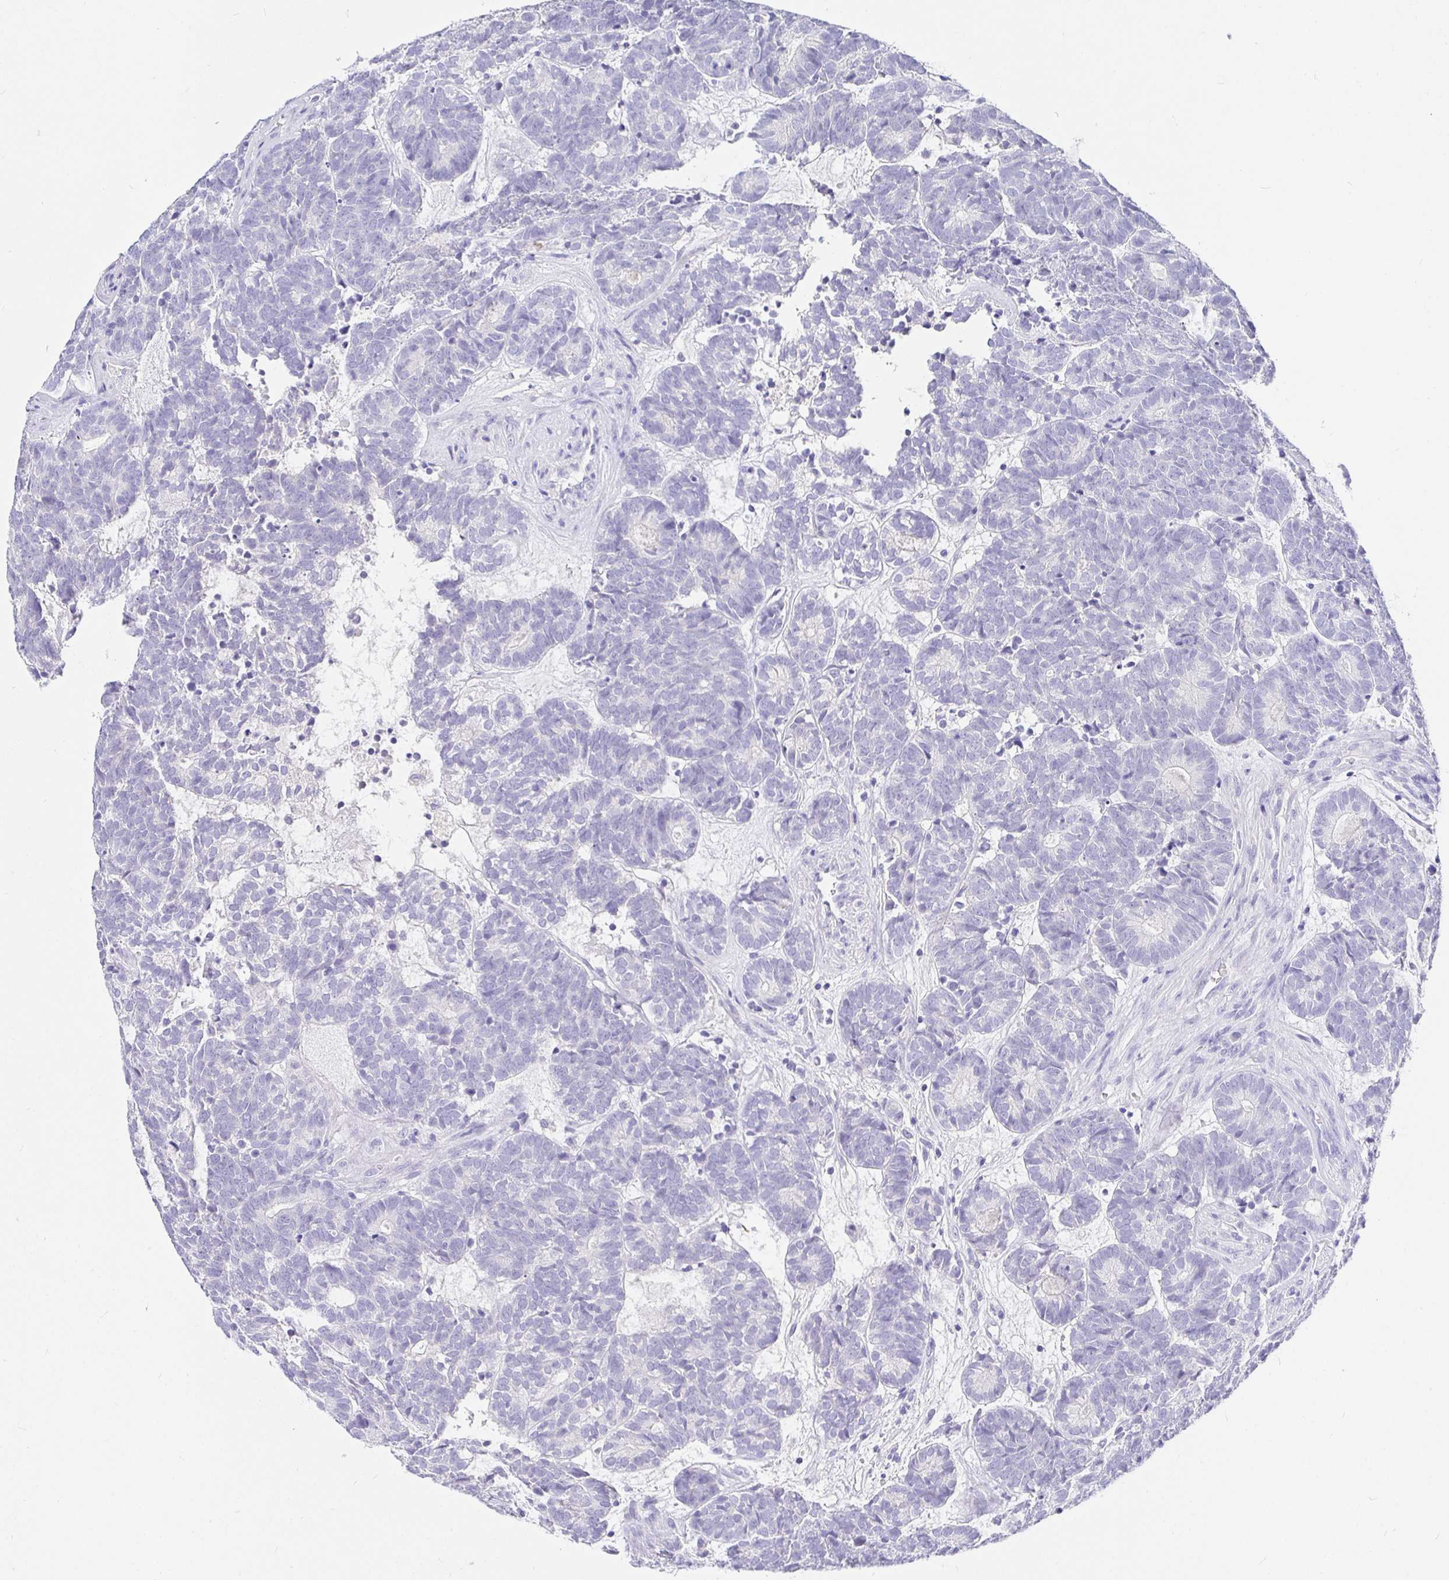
{"staining": {"intensity": "negative", "quantity": "none", "location": "none"}, "tissue": "head and neck cancer", "cell_type": "Tumor cells", "image_type": "cancer", "snomed": [{"axis": "morphology", "description": "Adenocarcinoma, NOS"}, {"axis": "topography", "description": "Head-Neck"}], "caption": "Protein analysis of adenocarcinoma (head and neck) displays no significant expression in tumor cells.", "gene": "TPTE", "patient": {"sex": "female", "age": 81}}